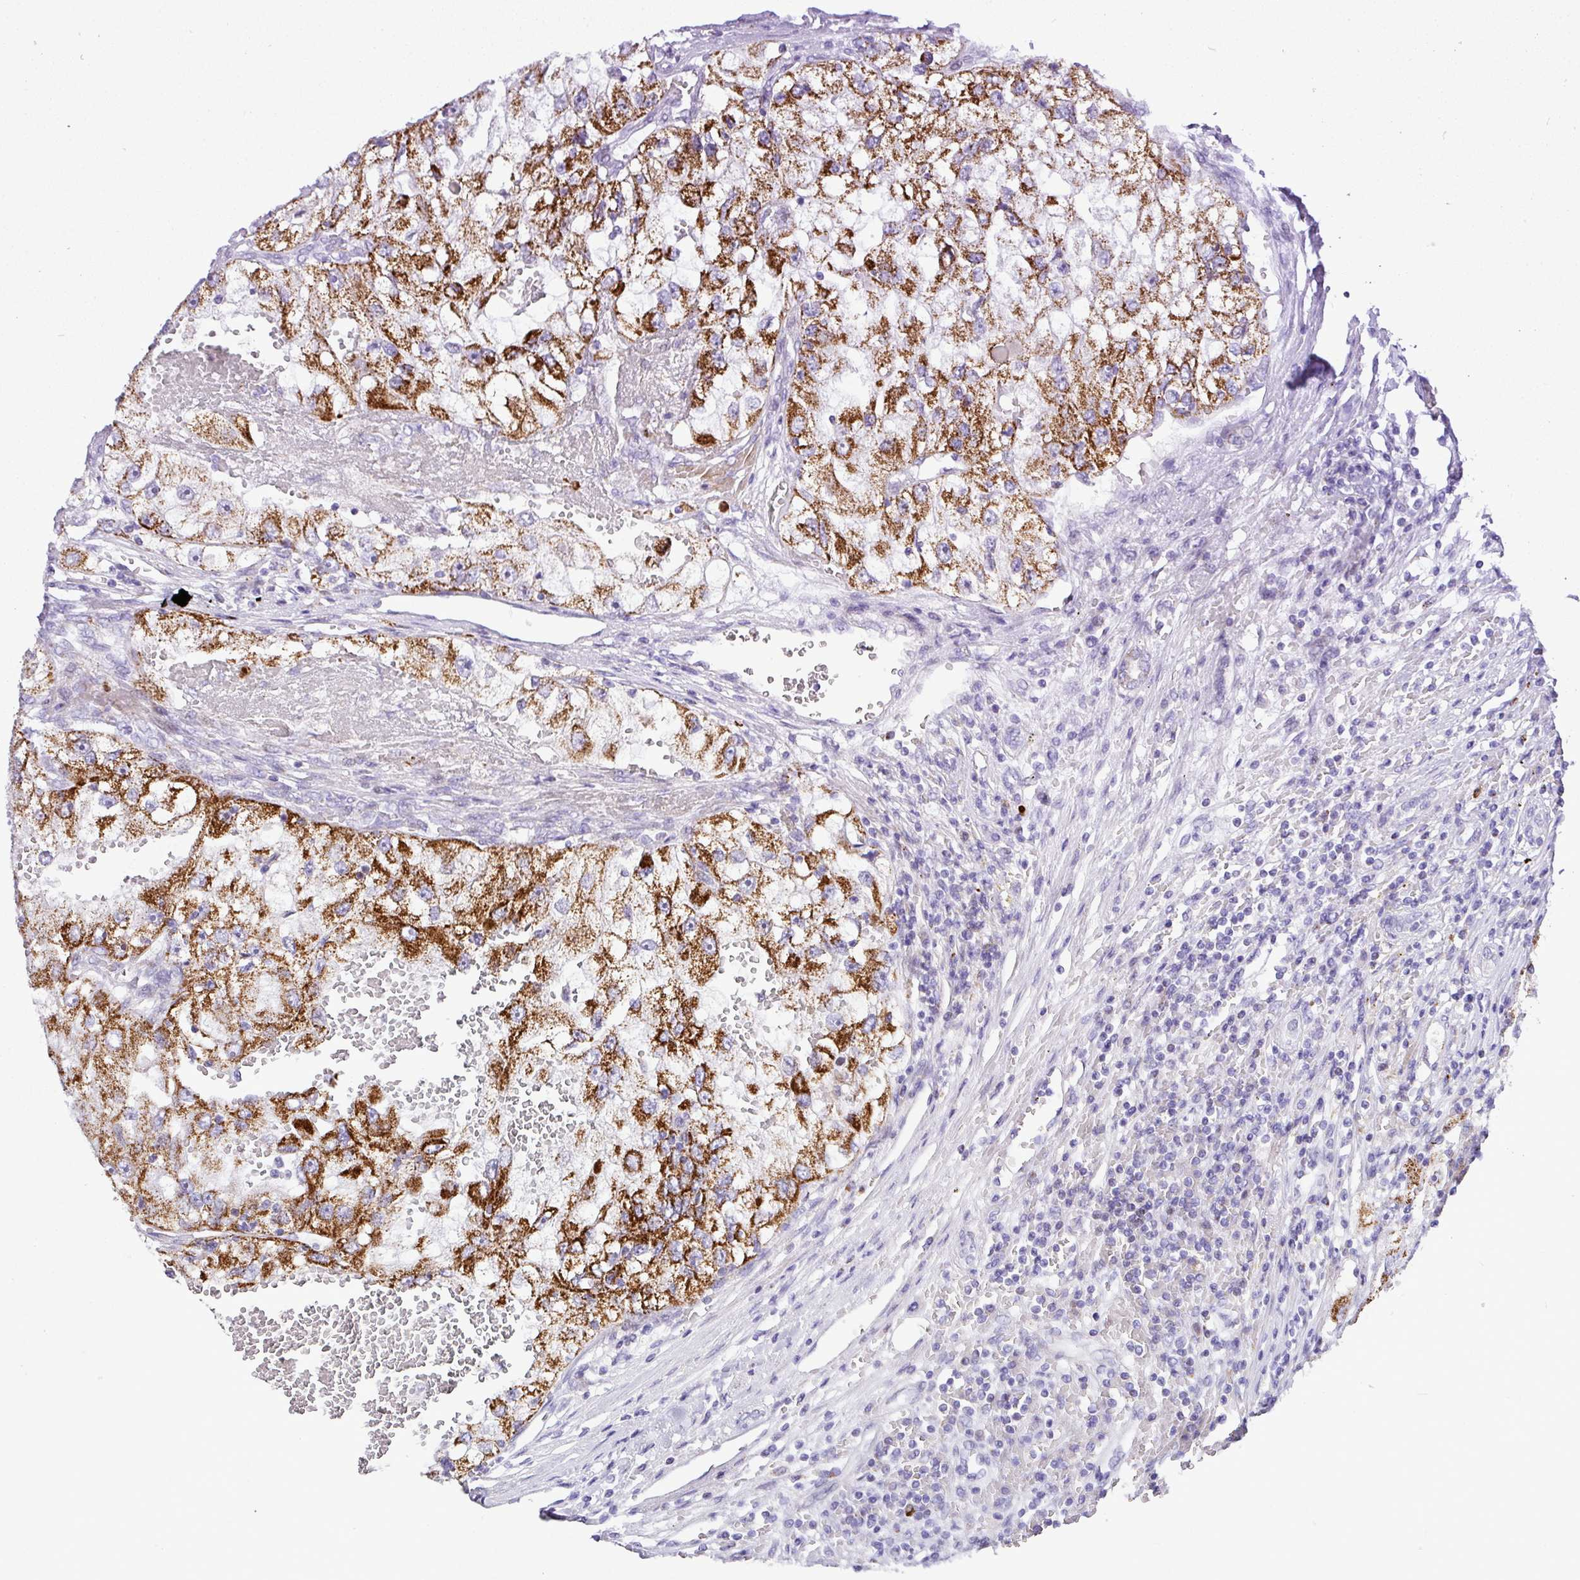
{"staining": {"intensity": "strong", "quantity": ">75%", "location": "cytoplasmic/membranous"}, "tissue": "renal cancer", "cell_type": "Tumor cells", "image_type": "cancer", "snomed": [{"axis": "morphology", "description": "Adenocarcinoma, NOS"}, {"axis": "topography", "description": "Kidney"}], "caption": "Tumor cells exhibit high levels of strong cytoplasmic/membranous positivity in approximately >75% of cells in renal adenocarcinoma. (DAB (3,3'-diaminobenzidine) IHC, brown staining for protein, blue staining for nuclei).", "gene": "RCAN2", "patient": {"sex": "male", "age": 63}}